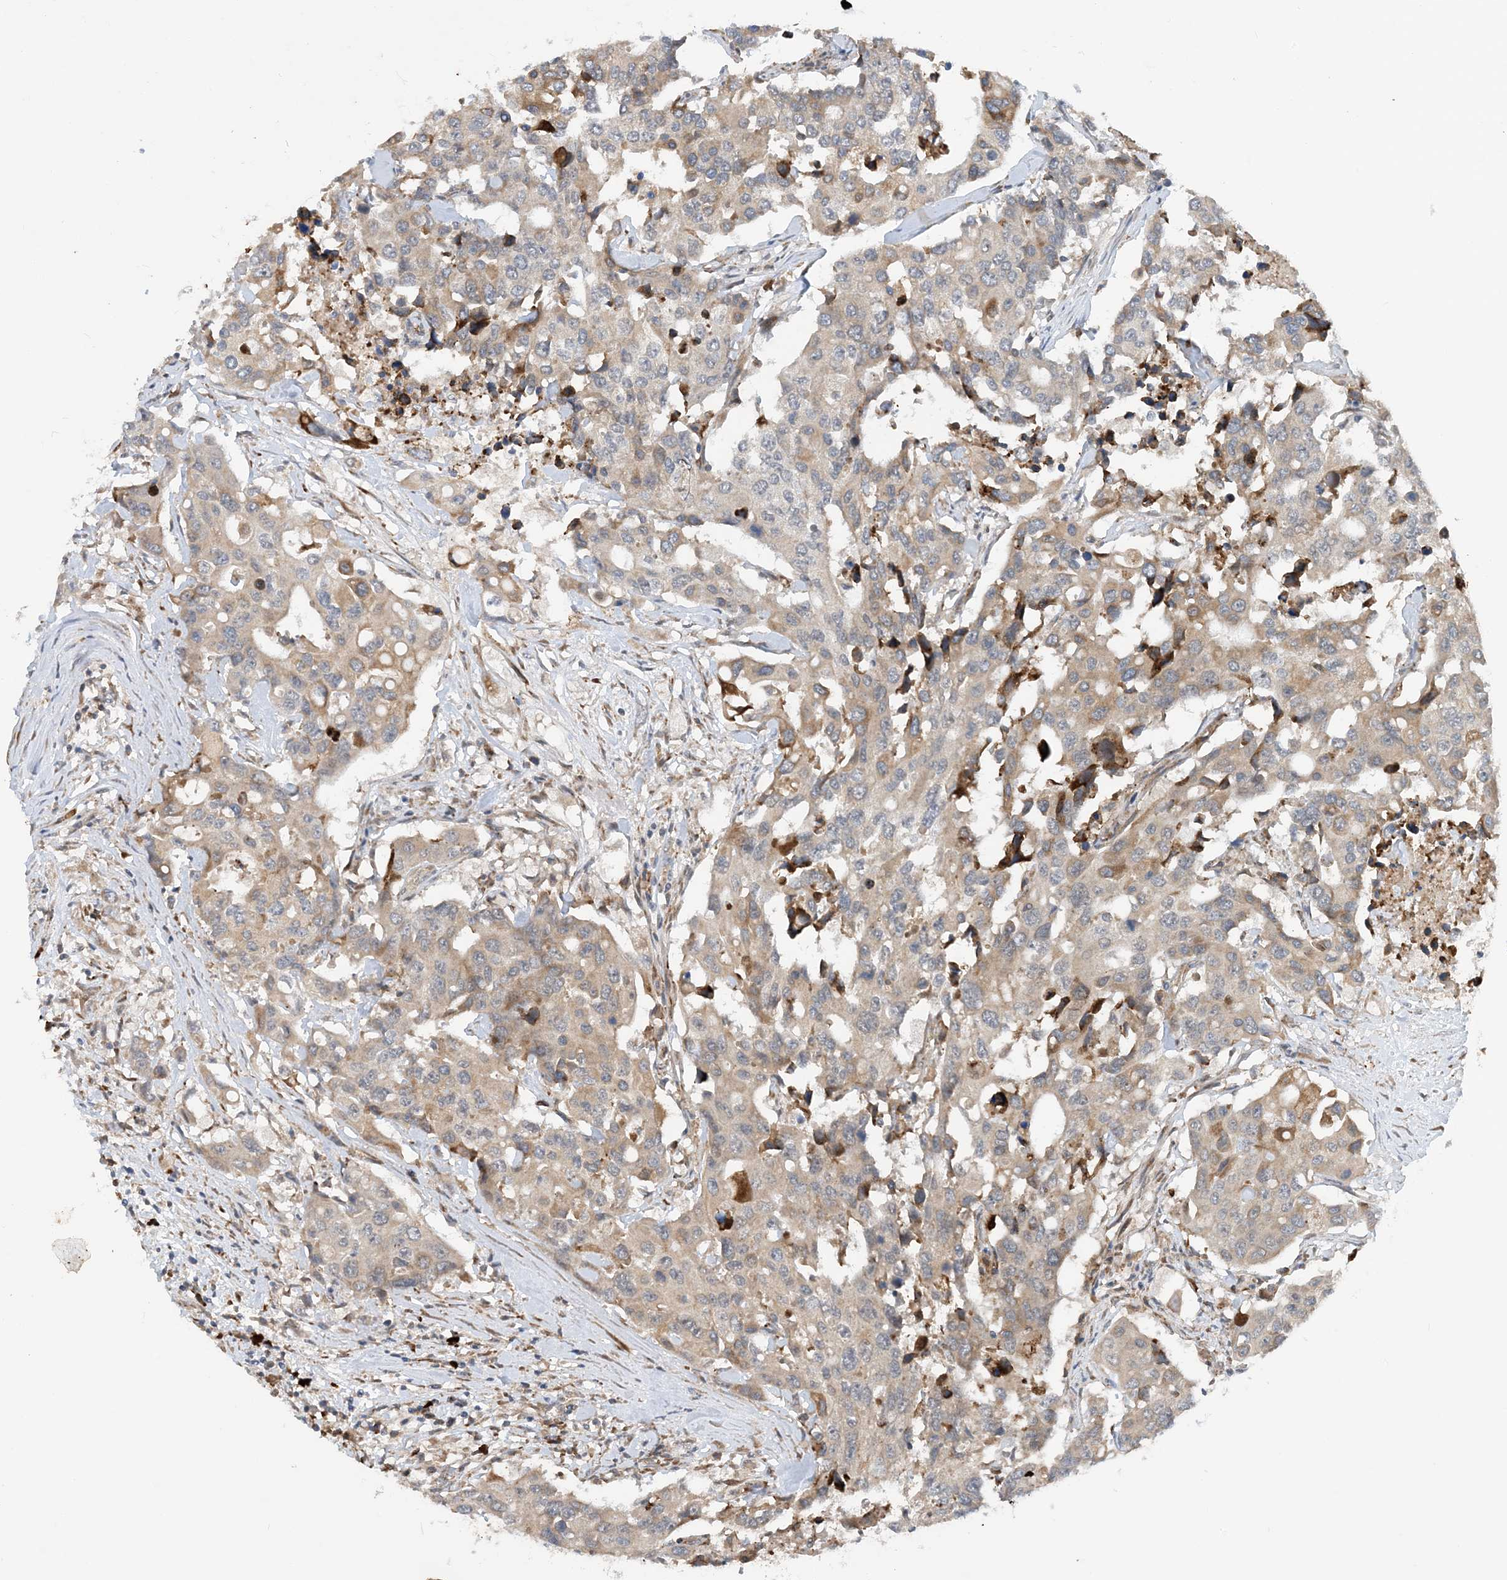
{"staining": {"intensity": "weak", "quantity": ">75%", "location": "cytoplasmic/membranous"}, "tissue": "colorectal cancer", "cell_type": "Tumor cells", "image_type": "cancer", "snomed": [{"axis": "morphology", "description": "Adenocarcinoma, NOS"}, {"axis": "topography", "description": "Colon"}], "caption": "Protein expression by immunohistochemistry displays weak cytoplasmic/membranous expression in approximately >75% of tumor cells in colorectal cancer.", "gene": "PHOSPHO2", "patient": {"sex": "male", "age": 77}}